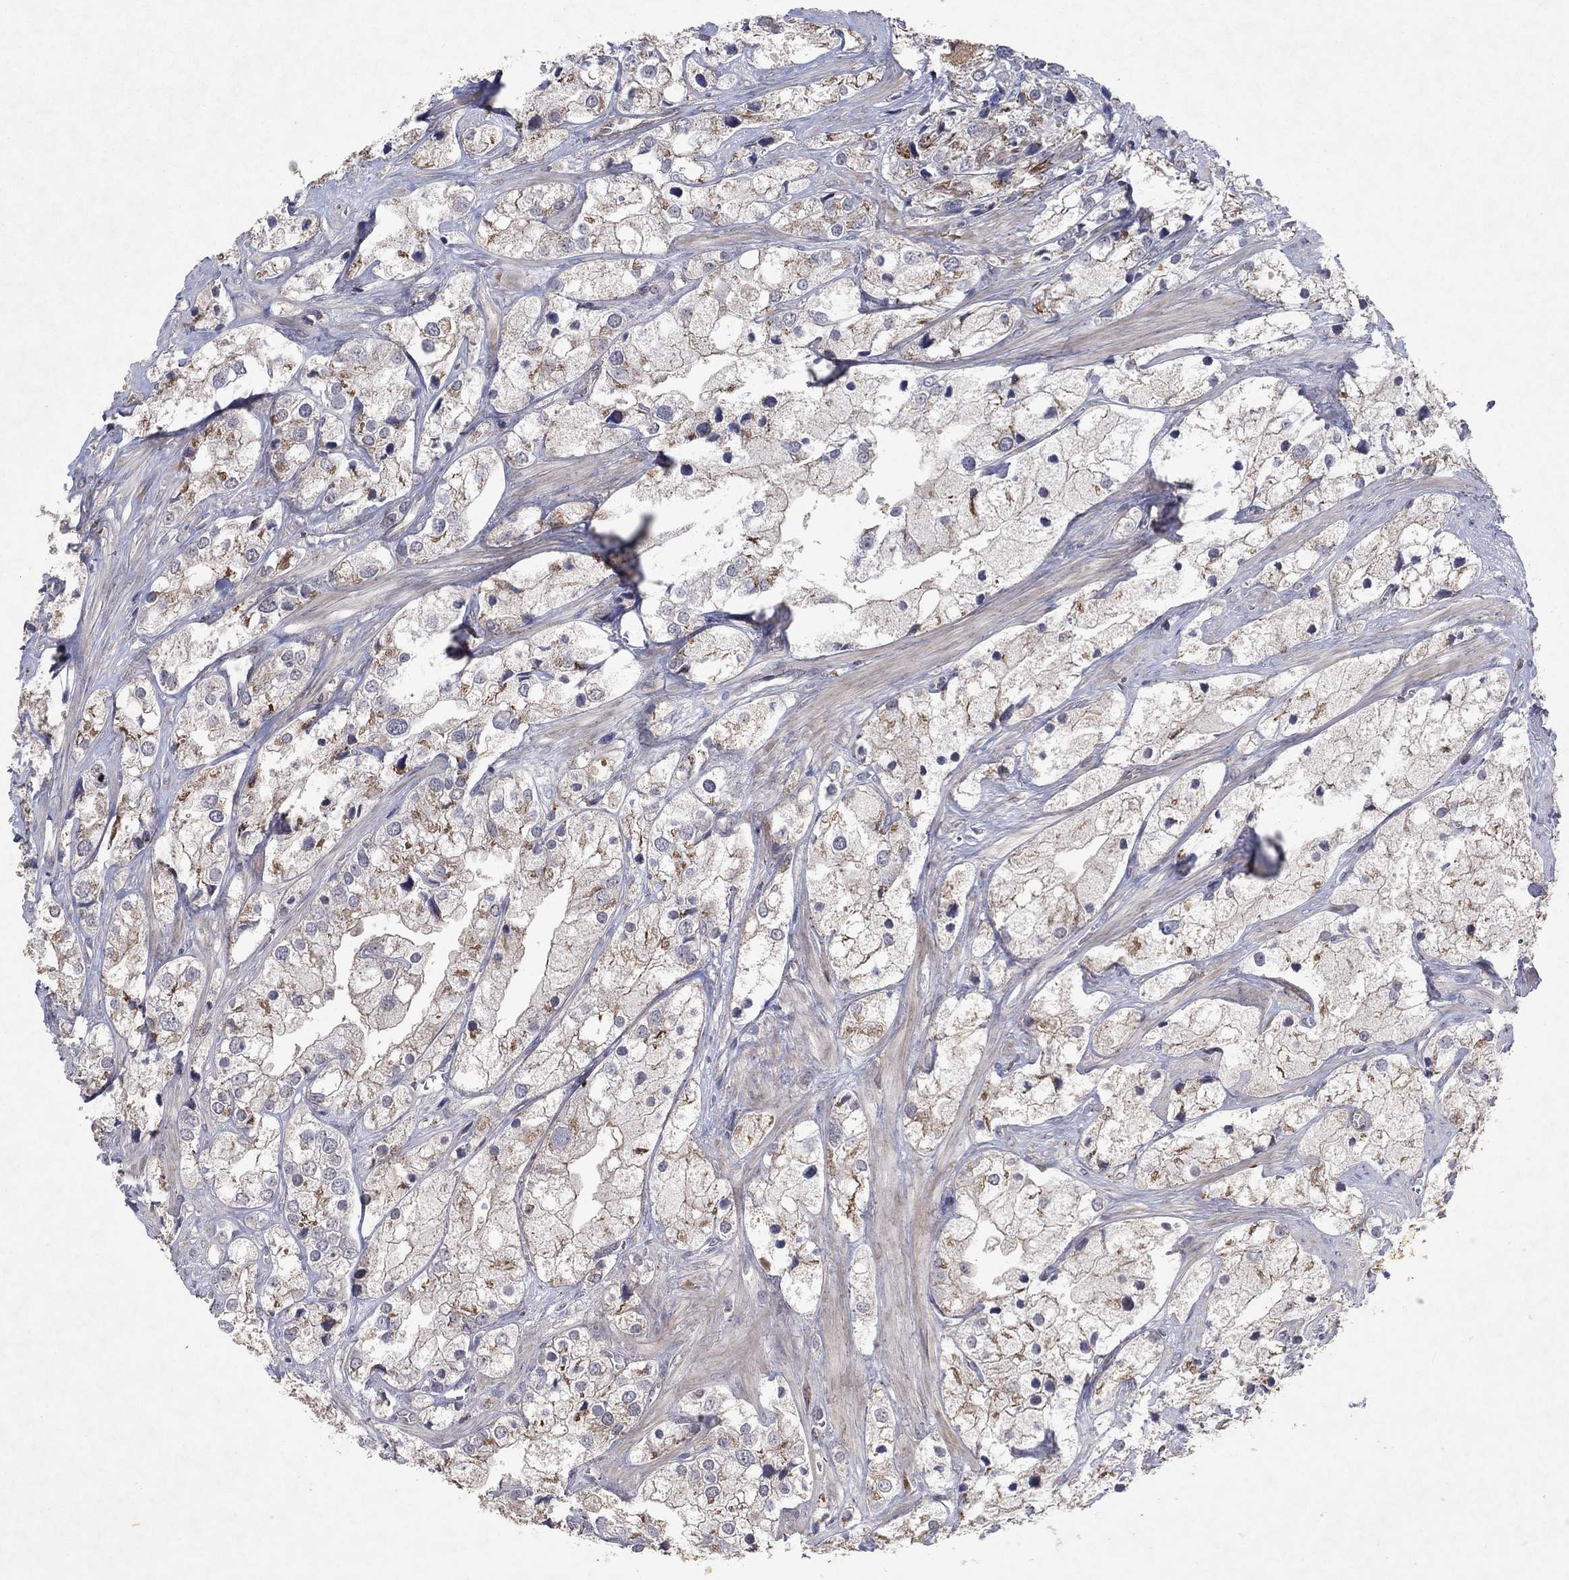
{"staining": {"intensity": "moderate", "quantity": "<25%", "location": "cytoplasmic/membranous"}, "tissue": "prostate cancer", "cell_type": "Tumor cells", "image_type": "cancer", "snomed": [{"axis": "morphology", "description": "Adenocarcinoma, NOS"}, {"axis": "topography", "description": "Prostate and seminal vesicle, NOS"}, {"axis": "topography", "description": "Prostate"}], "caption": "DAB (3,3'-diaminobenzidine) immunohistochemical staining of prostate cancer (adenocarcinoma) displays moderate cytoplasmic/membranous protein positivity in approximately <25% of tumor cells. The protein is shown in brown color, while the nuclei are stained blue.", "gene": "FRG1", "patient": {"sex": "male", "age": 79}}